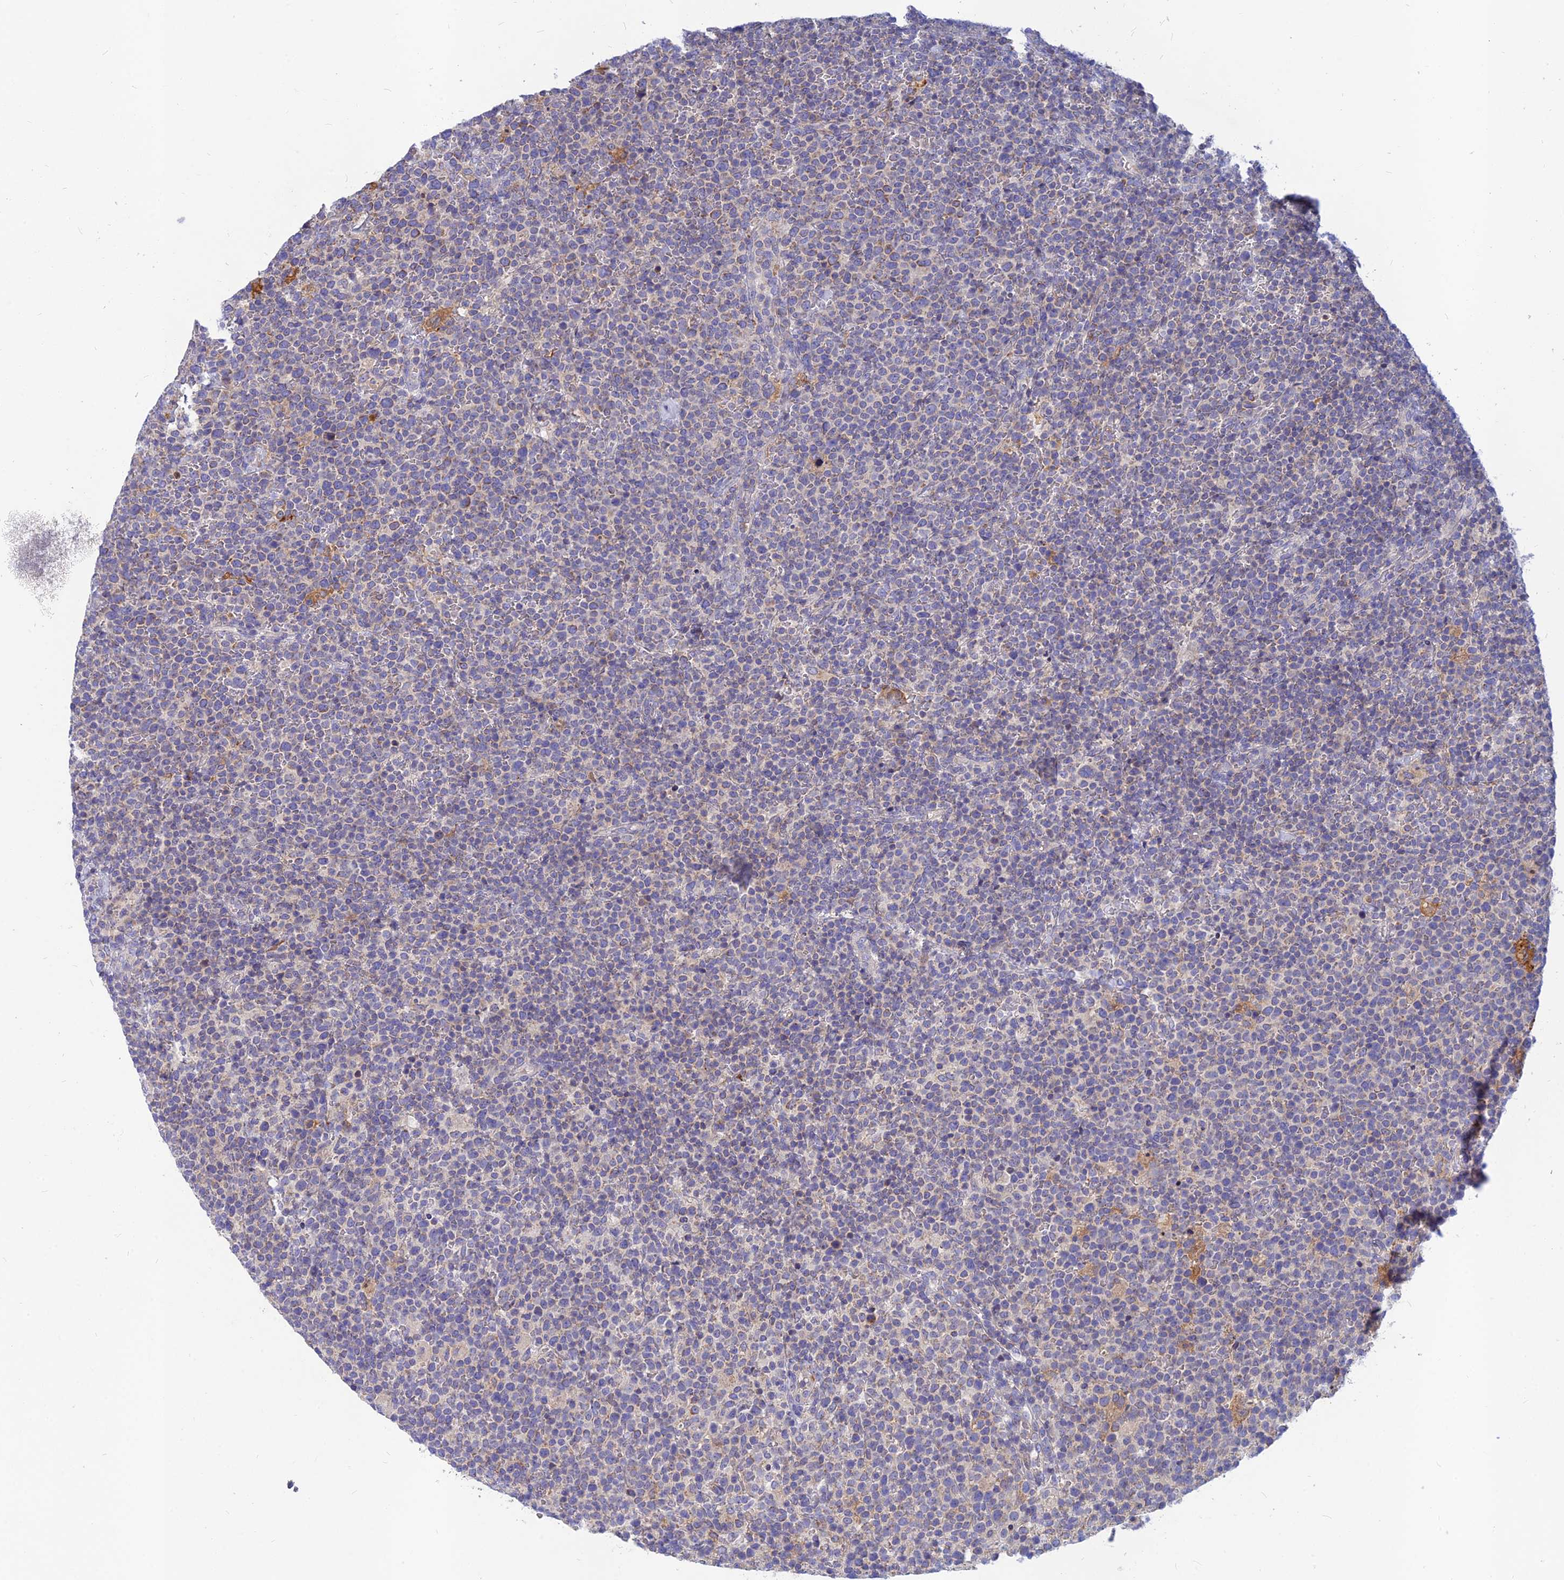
{"staining": {"intensity": "weak", "quantity": "<25%", "location": "cytoplasmic/membranous"}, "tissue": "lymphoma", "cell_type": "Tumor cells", "image_type": "cancer", "snomed": [{"axis": "morphology", "description": "Malignant lymphoma, non-Hodgkin's type, High grade"}, {"axis": "topography", "description": "Lymph node"}], "caption": "Micrograph shows no protein staining in tumor cells of lymphoma tissue.", "gene": "CACNA1B", "patient": {"sex": "male", "age": 61}}